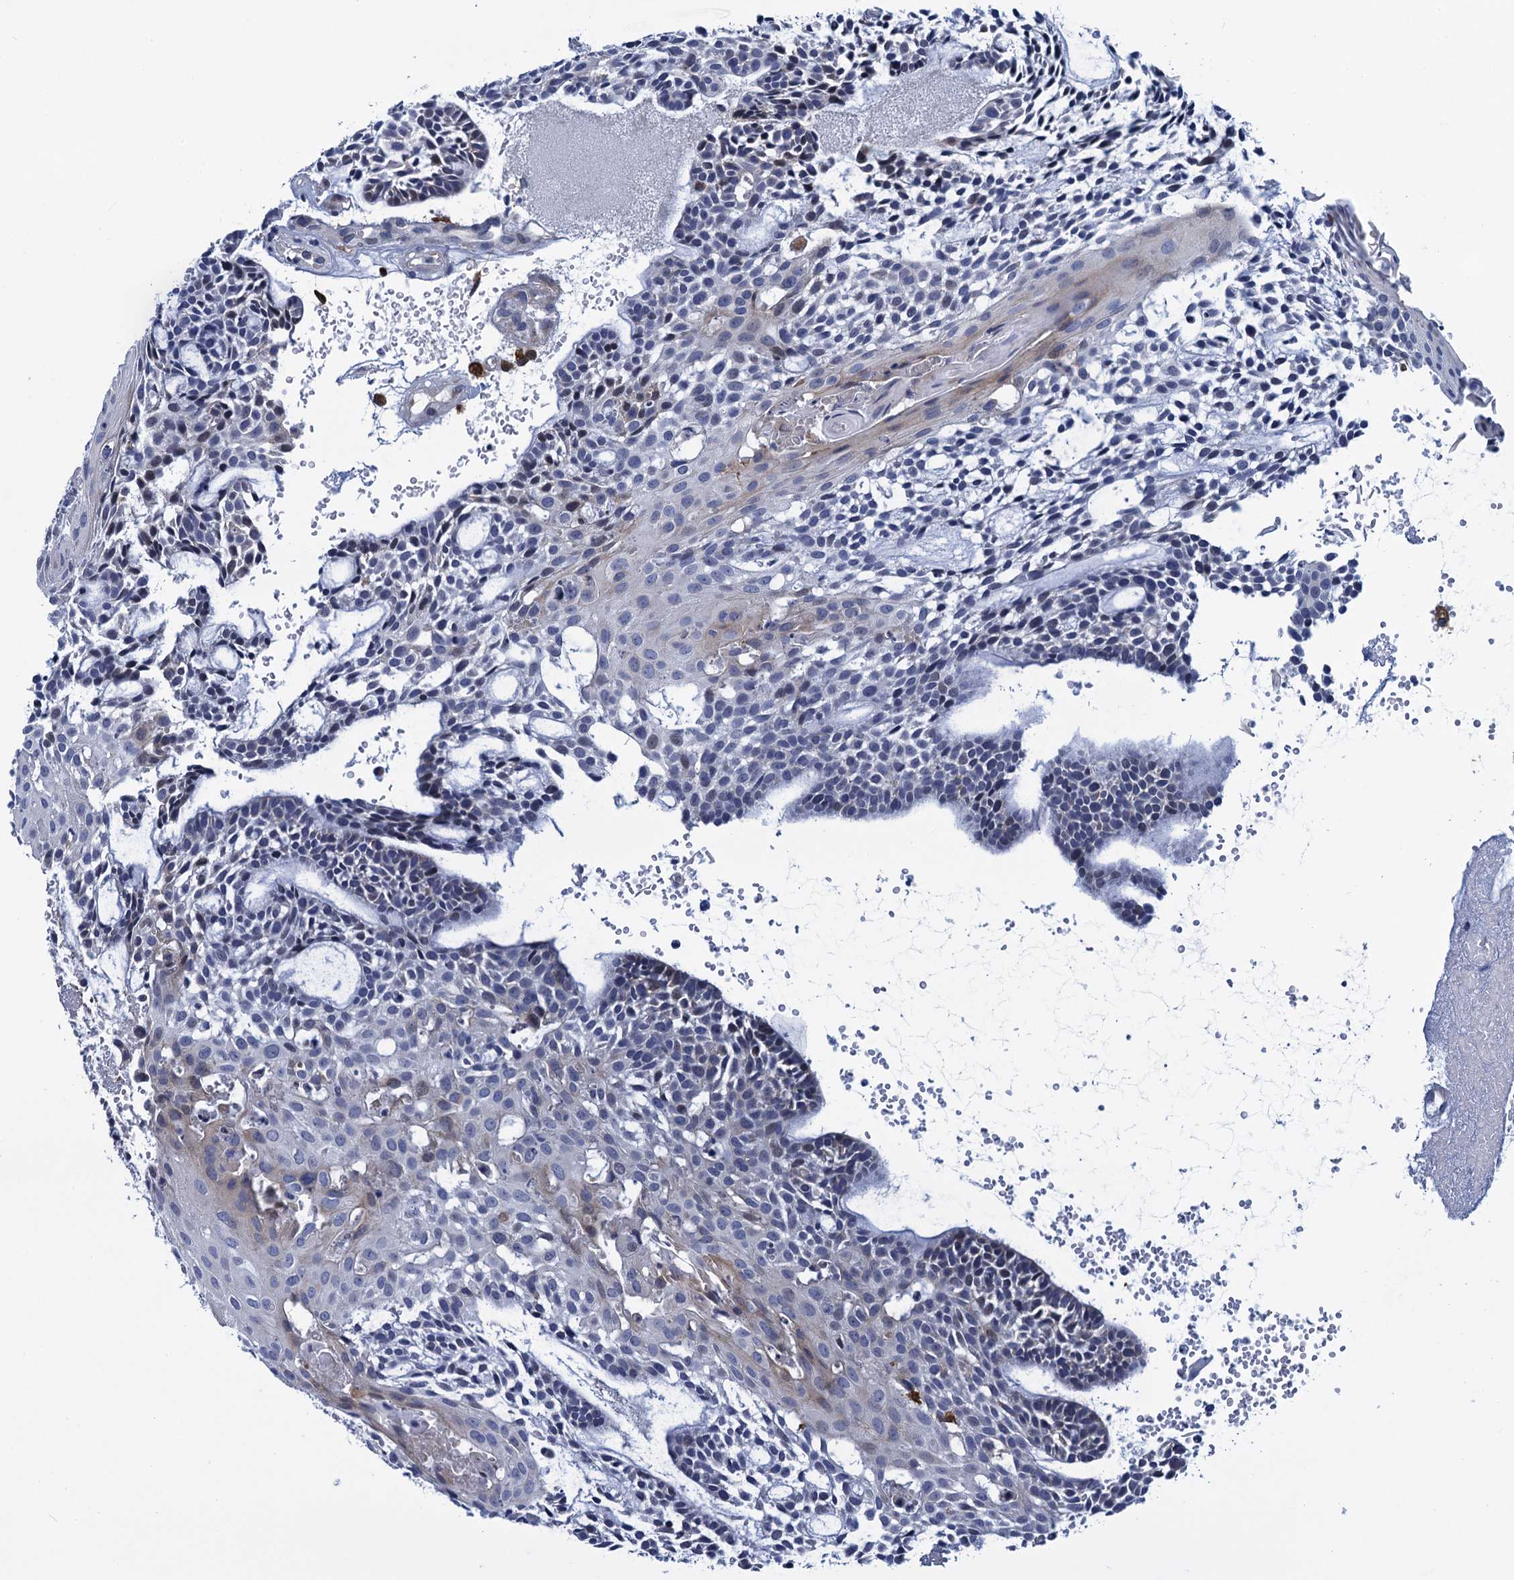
{"staining": {"intensity": "negative", "quantity": "none", "location": "none"}, "tissue": "head and neck cancer", "cell_type": "Tumor cells", "image_type": "cancer", "snomed": [{"axis": "morphology", "description": "Adenocarcinoma, NOS"}, {"axis": "topography", "description": "Subcutis"}, {"axis": "topography", "description": "Head-Neck"}], "caption": "An image of head and neck cancer (adenocarcinoma) stained for a protein demonstrates no brown staining in tumor cells.", "gene": "DNHD1", "patient": {"sex": "female", "age": 73}}